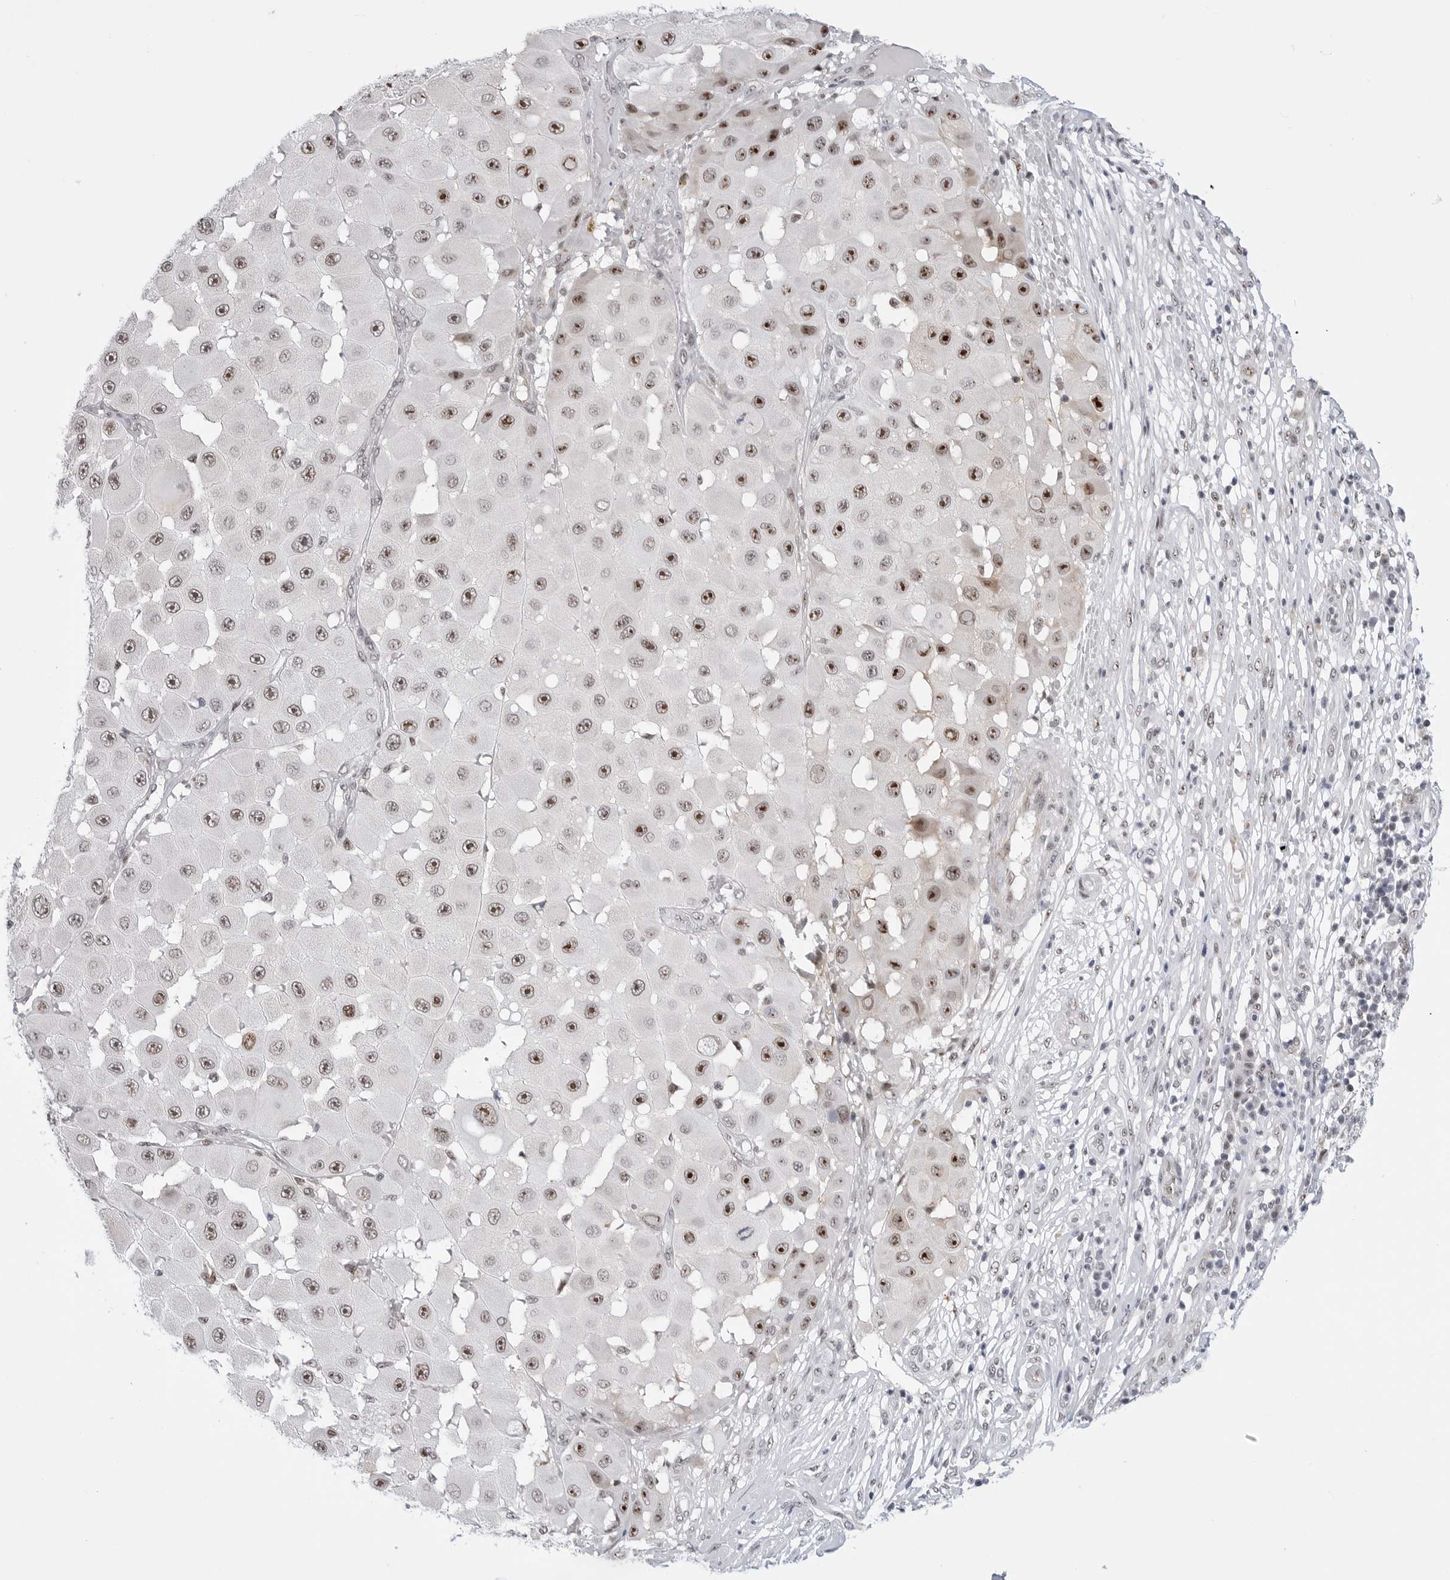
{"staining": {"intensity": "moderate", "quantity": "25%-75%", "location": "nuclear"}, "tissue": "melanoma", "cell_type": "Tumor cells", "image_type": "cancer", "snomed": [{"axis": "morphology", "description": "Malignant melanoma, NOS"}, {"axis": "topography", "description": "Skin"}], "caption": "This is a photomicrograph of immunohistochemistry (IHC) staining of melanoma, which shows moderate expression in the nuclear of tumor cells.", "gene": "C1orf162", "patient": {"sex": "female", "age": 81}}